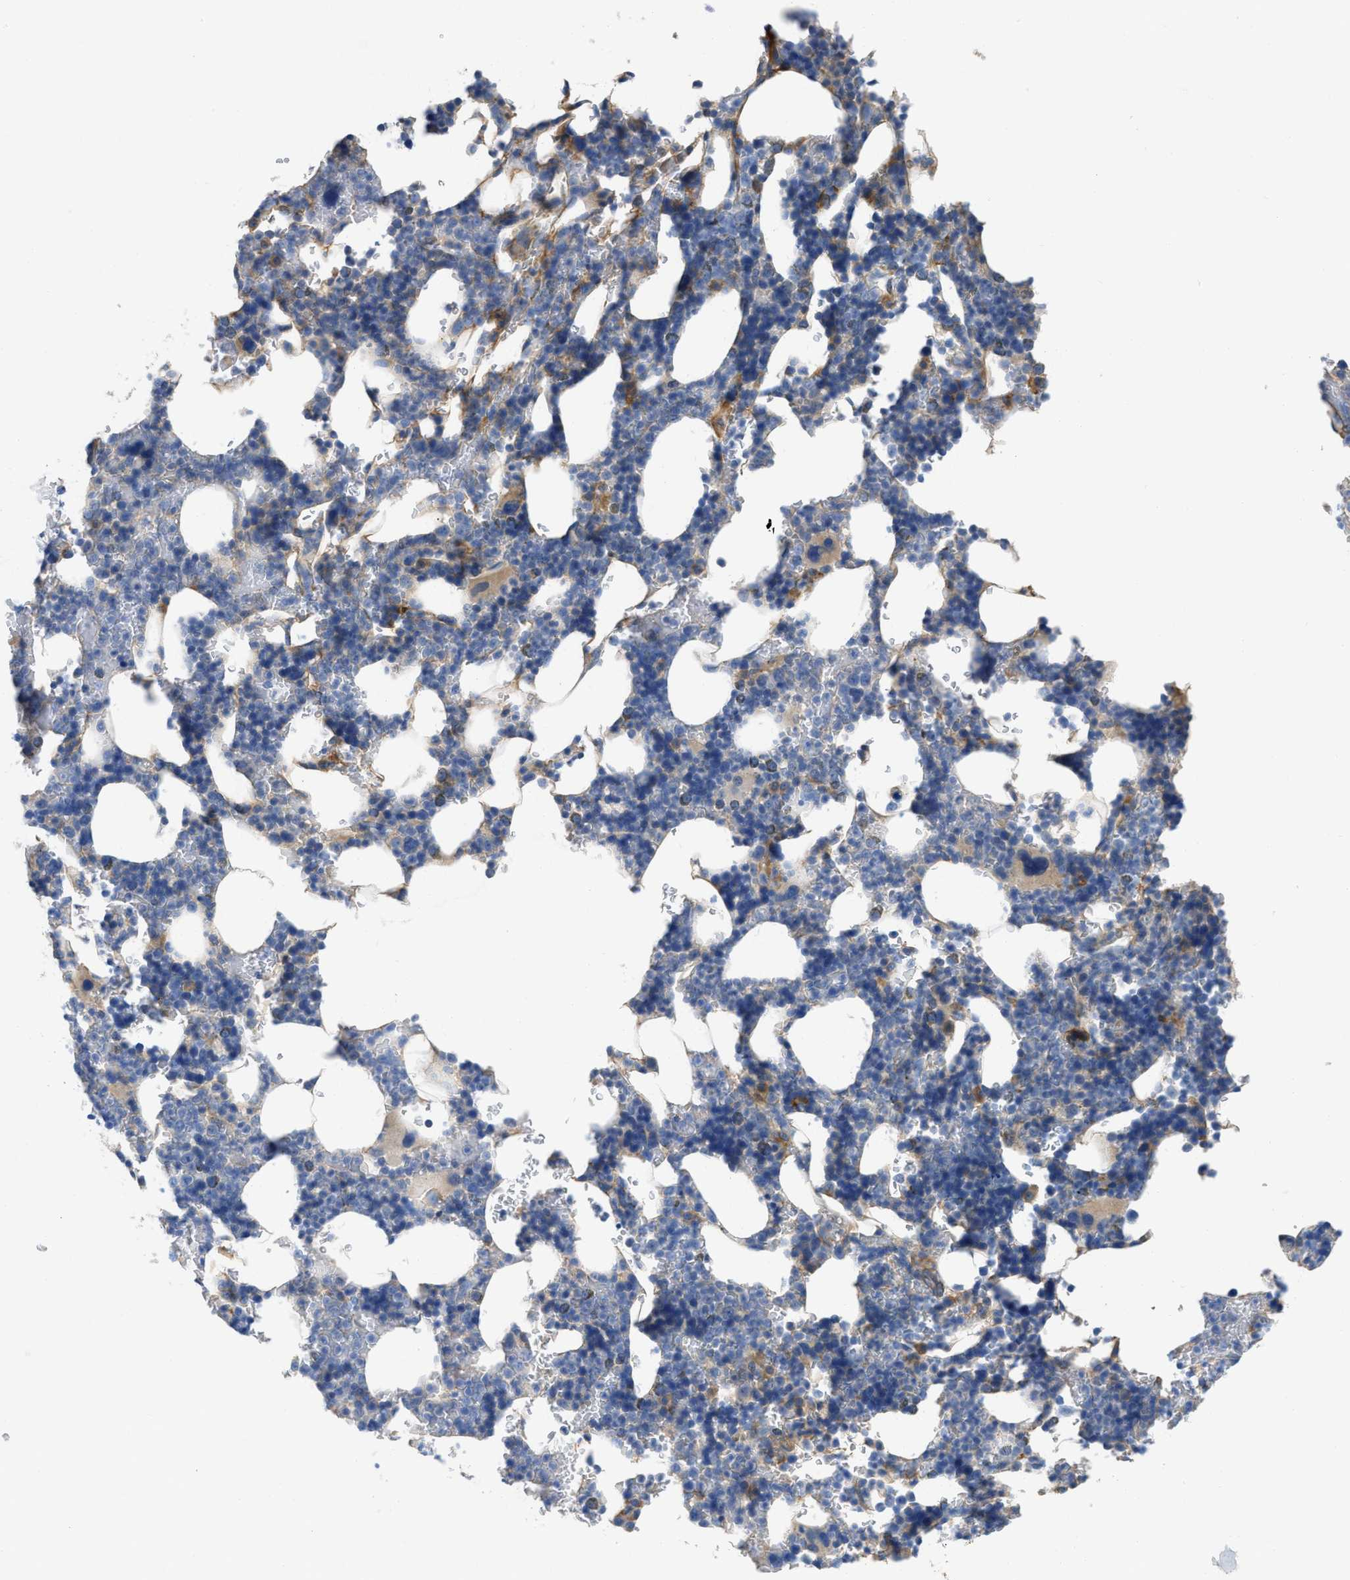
{"staining": {"intensity": "moderate", "quantity": "<25%", "location": "cytoplasmic/membranous"}, "tissue": "bone marrow", "cell_type": "Hematopoietic cells", "image_type": "normal", "snomed": [{"axis": "morphology", "description": "Normal tissue, NOS"}, {"axis": "topography", "description": "Bone marrow"}], "caption": "Brown immunohistochemical staining in benign human bone marrow exhibits moderate cytoplasmic/membranous positivity in about <25% of hematopoietic cells. The staining was performed using DAB (3,3'-diaminobenzidine), with brown indicating positive protein expression. Nuclei are stained blue with hematoxylin.", "gene": "C1S", "patient": {"sex": "female", "age": 81}}